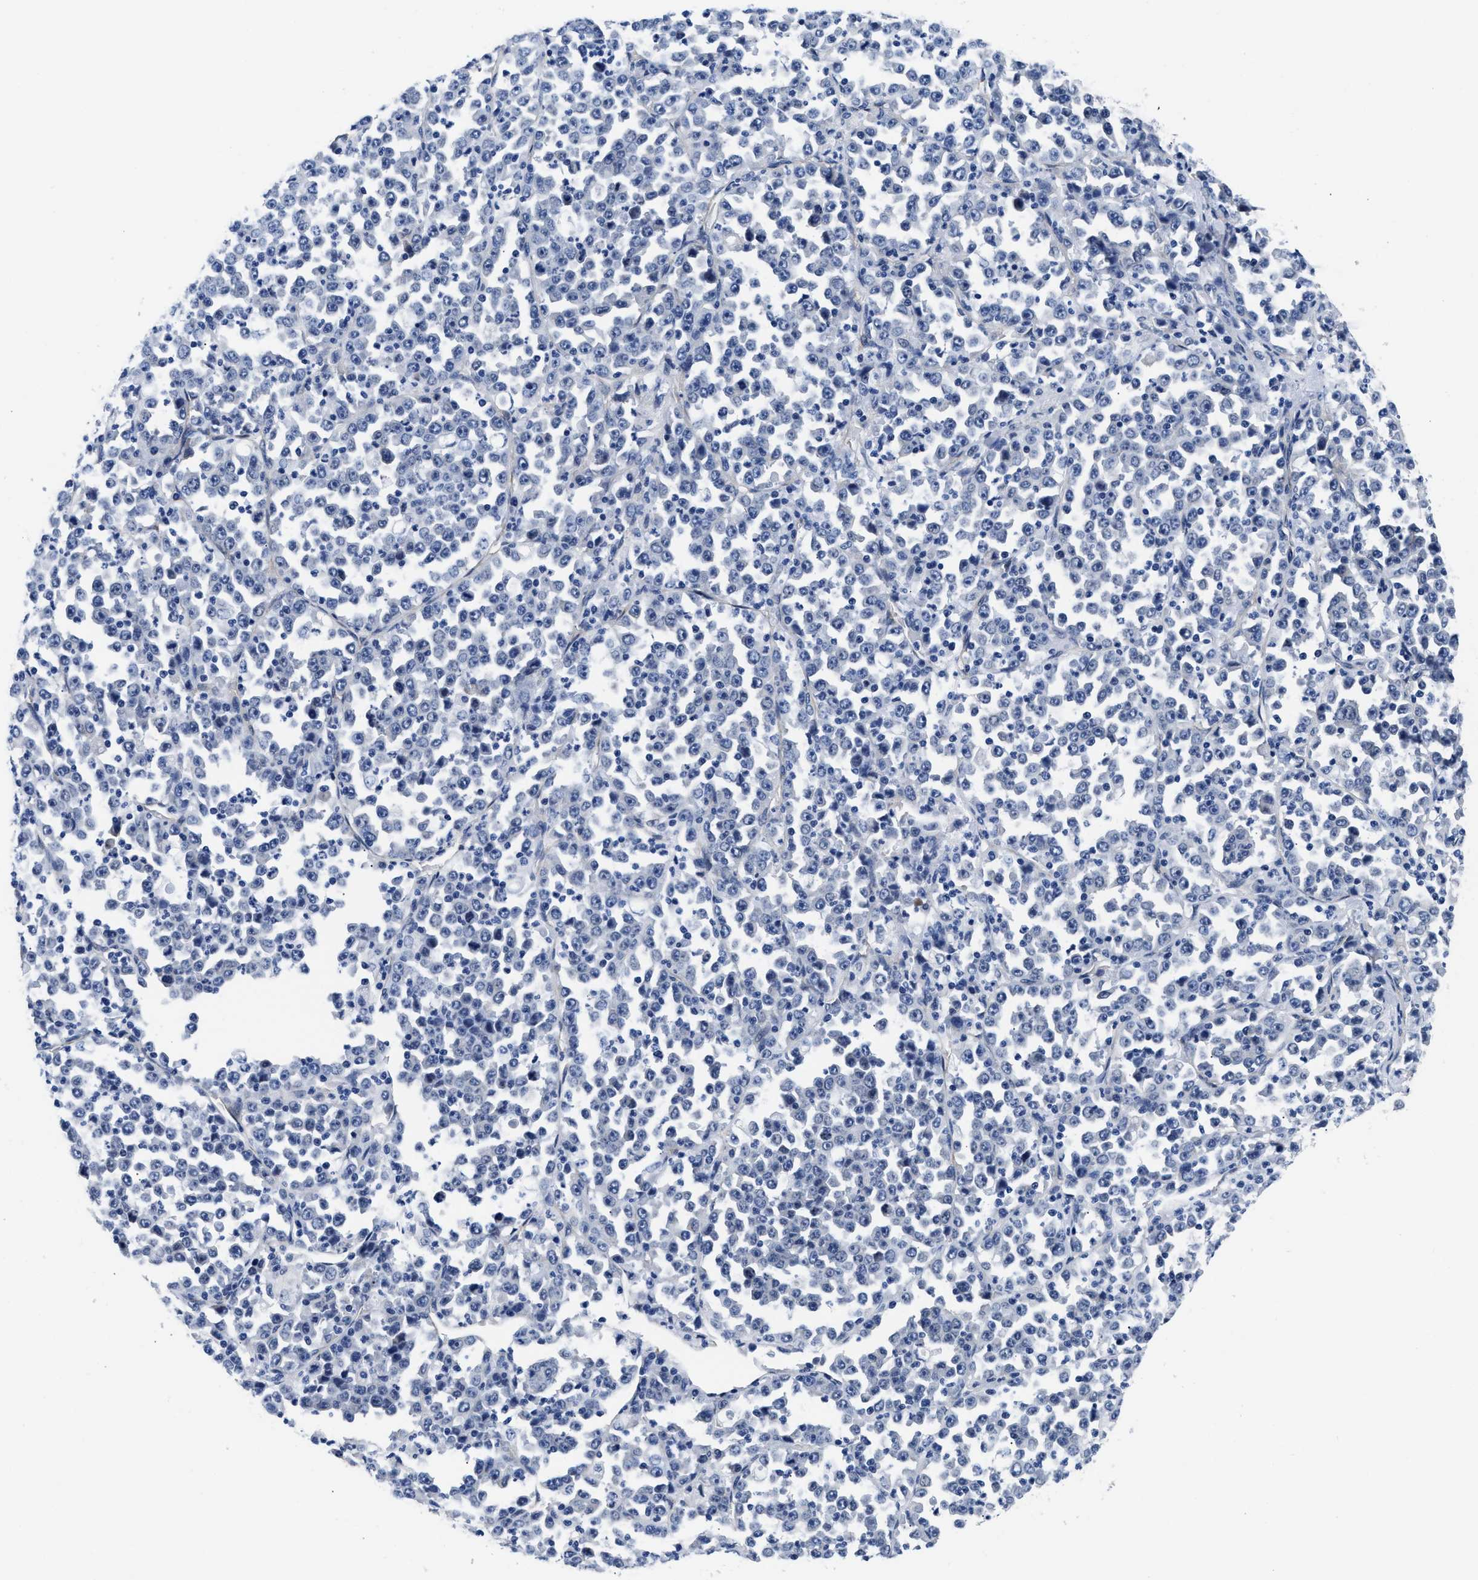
{"staining": {"intensity": "negative", "quantity": "none", "location": "none"}, "tissue": "stomach cancer", "cell_type": "Tumor cells", "image_type": "cancer", "snomed": [{"axis": "morphology", "description": "Normal tissue, NOS"}, {"axis": "morphology", "description": "Adenocarcinoma, NOS"}, {"axis": "topography", "description": "Stomach, upper"}, {"axis": "topography", "description": "Stomach"}], "caption": "A micrograph of human stomach cancer is negative for staining in tumor cells.", "gene": "TRIM29", "patient": {"sex": "male", "age": 59}}